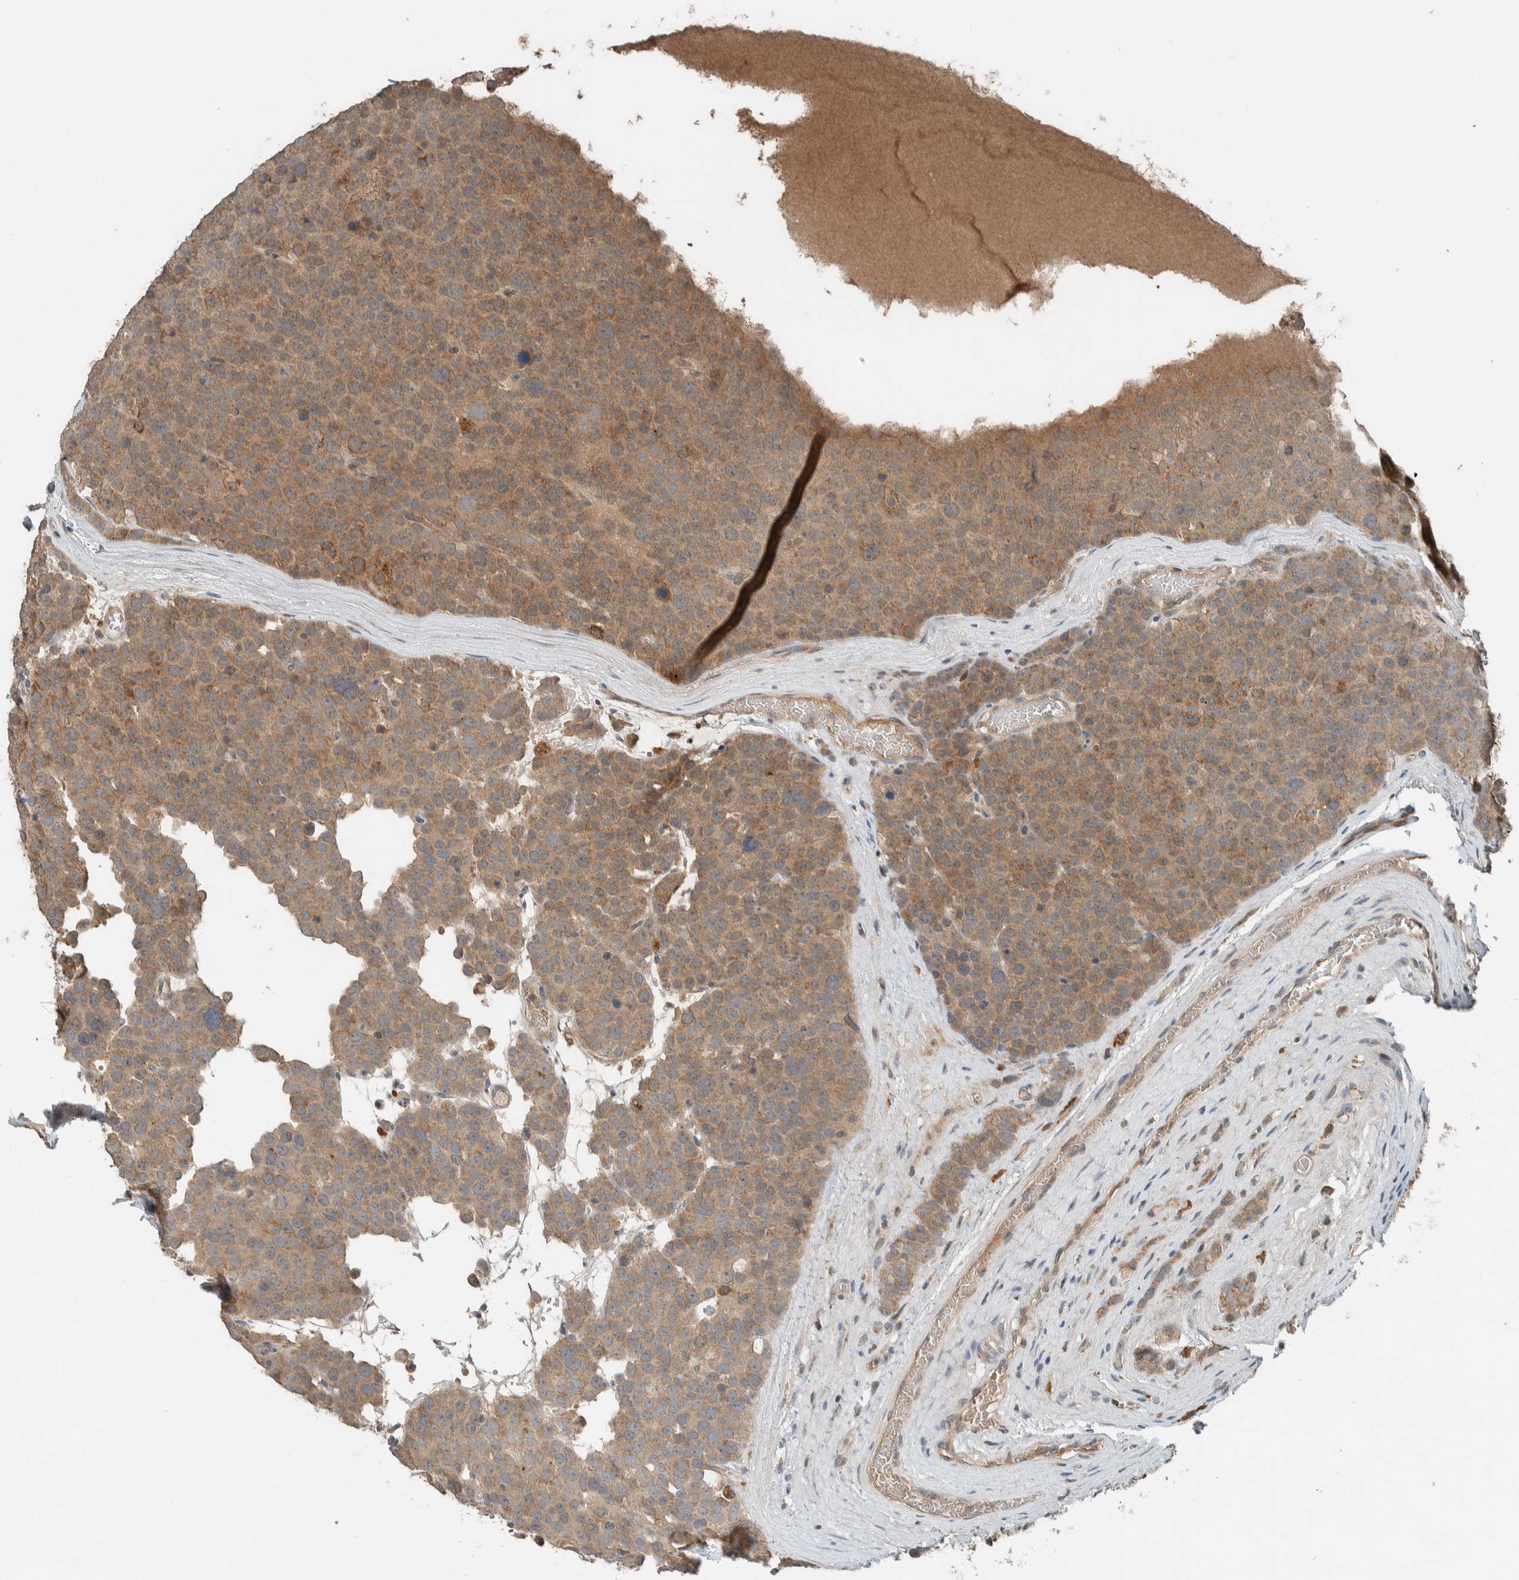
{"staining": {"intensity": "moderate", "quantity": ">75%", "location": "cytoplasmic/membranous"}, "tissue": "testis cancer", "cell_type": "Tumor cells", "image_type": "cancer", "snomed": [{"axis": "morphology", "description": "Seminoma, NOS"}, {"axis": "topography", "description": "Testis"}], "caption": "Protein staining of seminoma (testis) tissue exhibits moderate cytoplasmic/membranous positivity in about >75% of tumor cells. Ihc stains the protein in brown and the nuclei are stained blue.", "gene": "NBR1", "patient": {"sex": "male", "age": 71}}